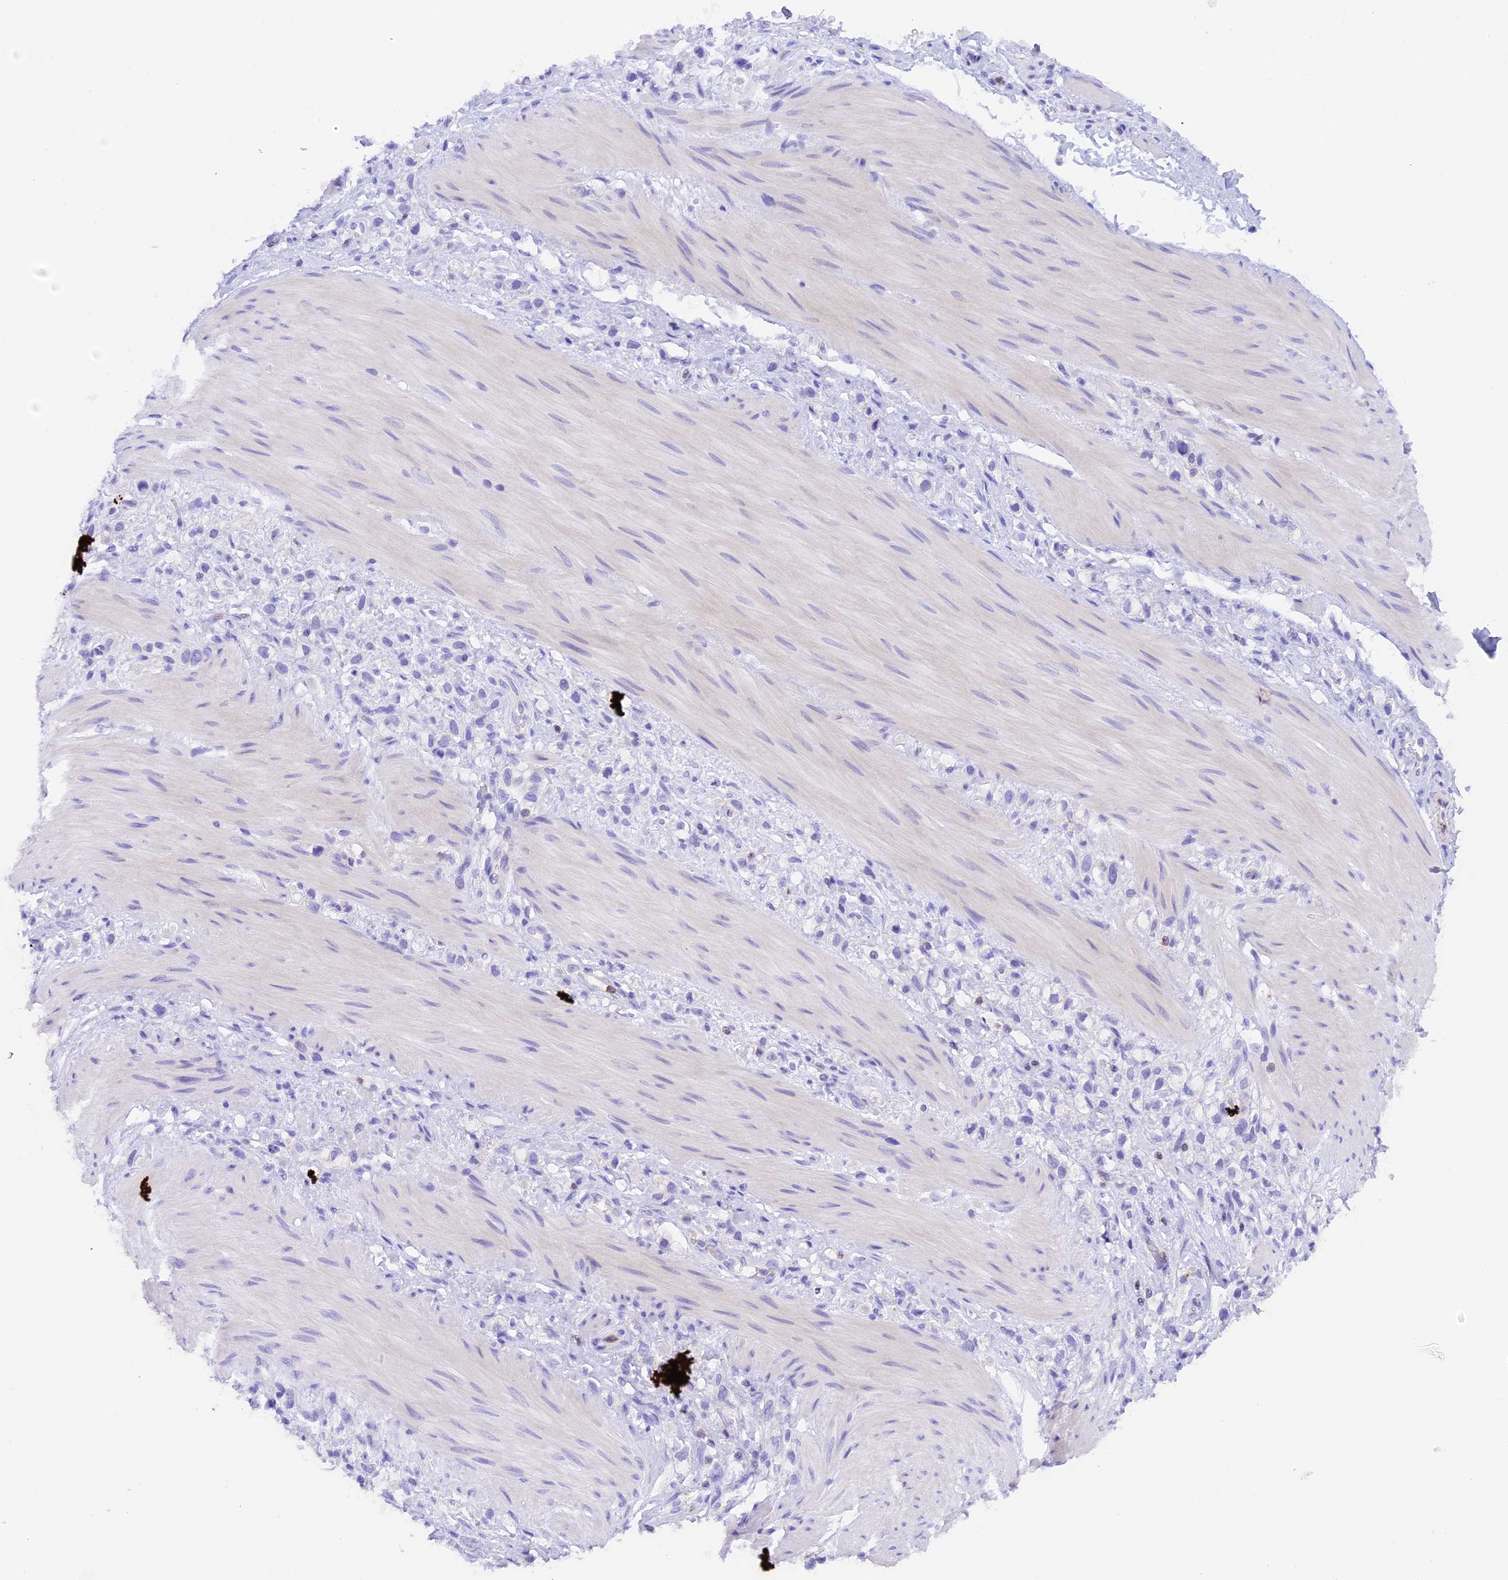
{"staining": {"intensity": "negative", "quantity": "none", "location": "none"}, "tissue": "stomach cancer", "cell_type": "Tumor cells", "image_type": "cancer", "snomed": [{"axis": "morphology", "description": "Adenocarcinoma, NOS"}, {"axis": "topography", "description": "Stomach"}], "caption": "Human stomach cancer (adenocarcinoma) stained for a protein using immunohistochemistry (IHC) reveals no staining in tumor cells.", "gene": "FAM193A", "patient": {"sex": "female", "age": 65}}